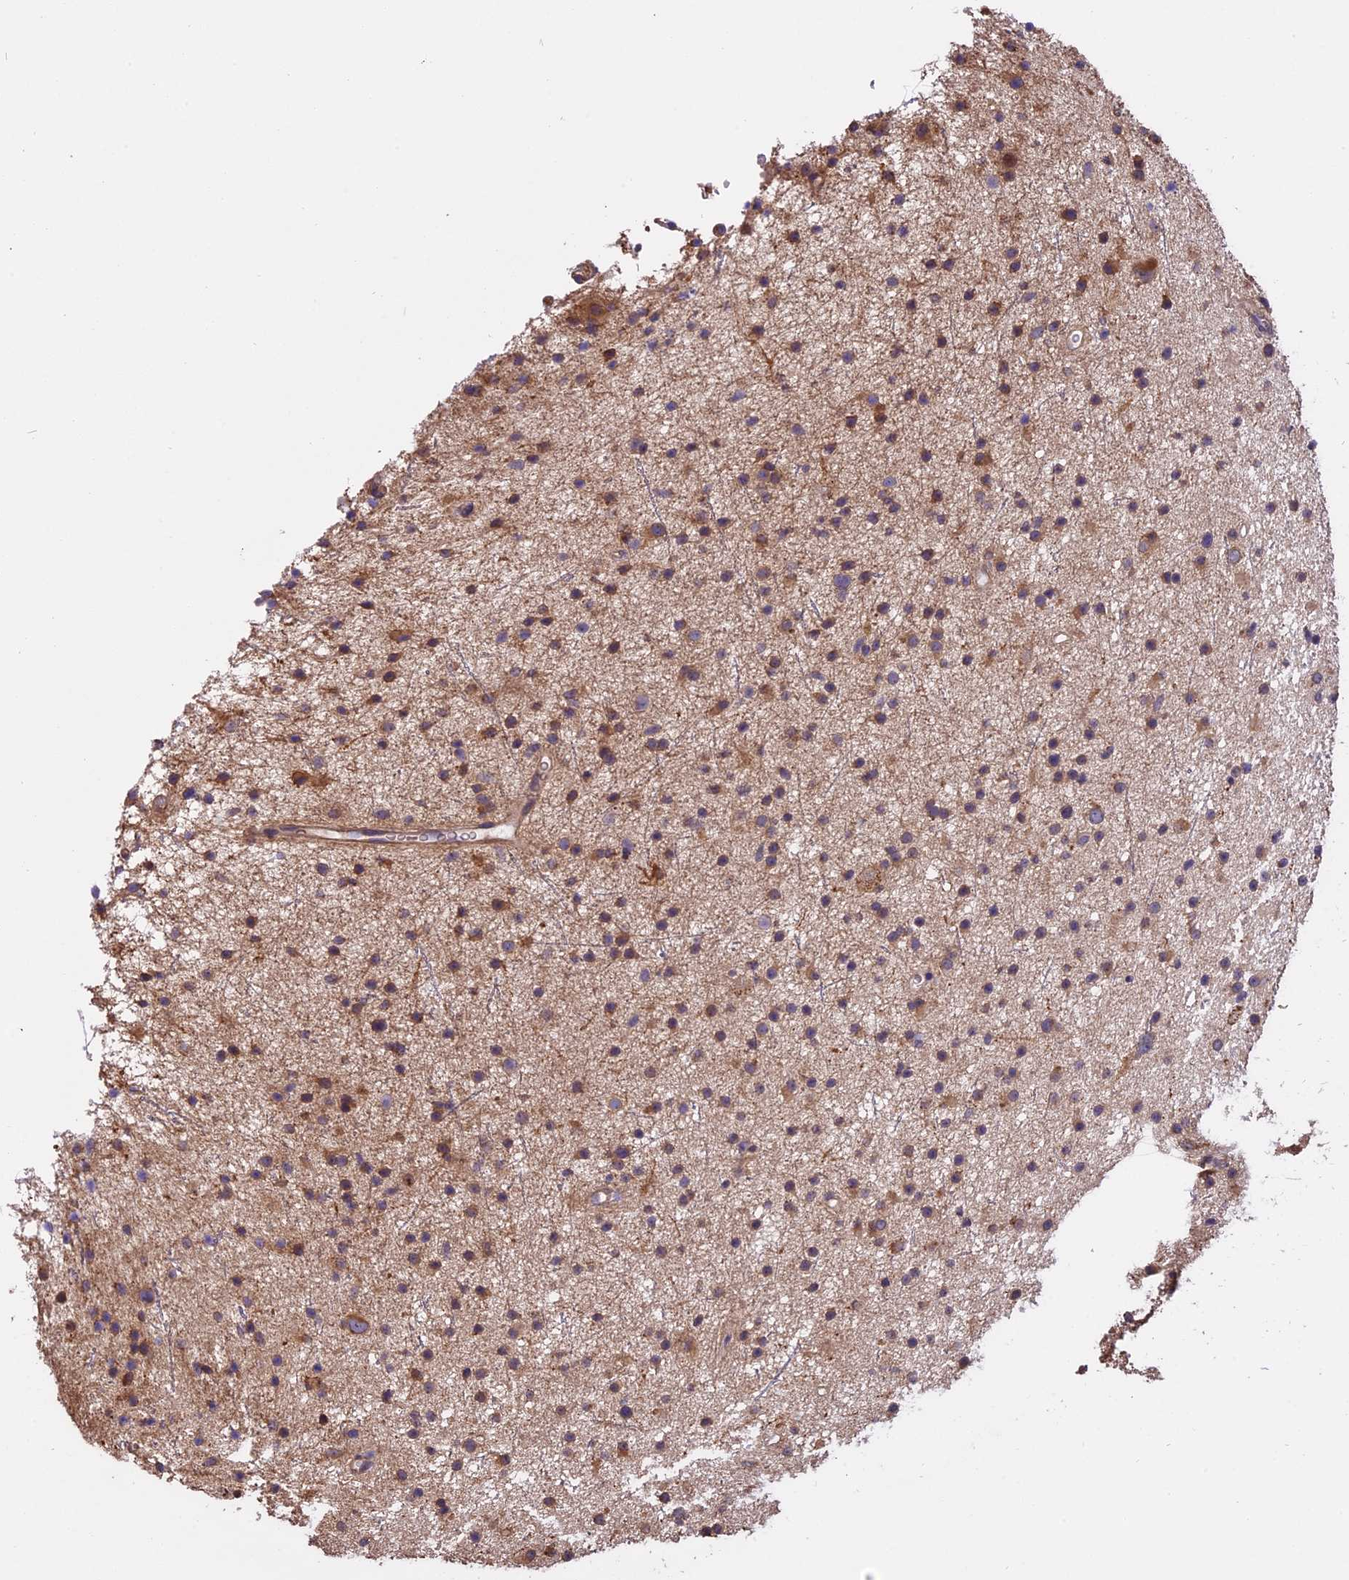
{"staining": {"intensity": "moderate", "quantity": "25%-75%", "location": "cytoplasmic/membranous"}, "tissue": "glioma", "cell_type": "Tumor cells", "image_type": "cancer", "snomed": [{"axis": "morphology", "description": "Glioma, malignant, Low grade"}, {"axis": "topography", "description": "Cerebral cortex"}], "caption": "Immunohistochemical staining of human malignant glioma (low-grade) reveals medium levels of moderate cytoplasmic/membranous protein expression in about 25%-75% of tumor cells.", "gene": "CHMP2A", "patient": {"sex": "female", "age": 39}}